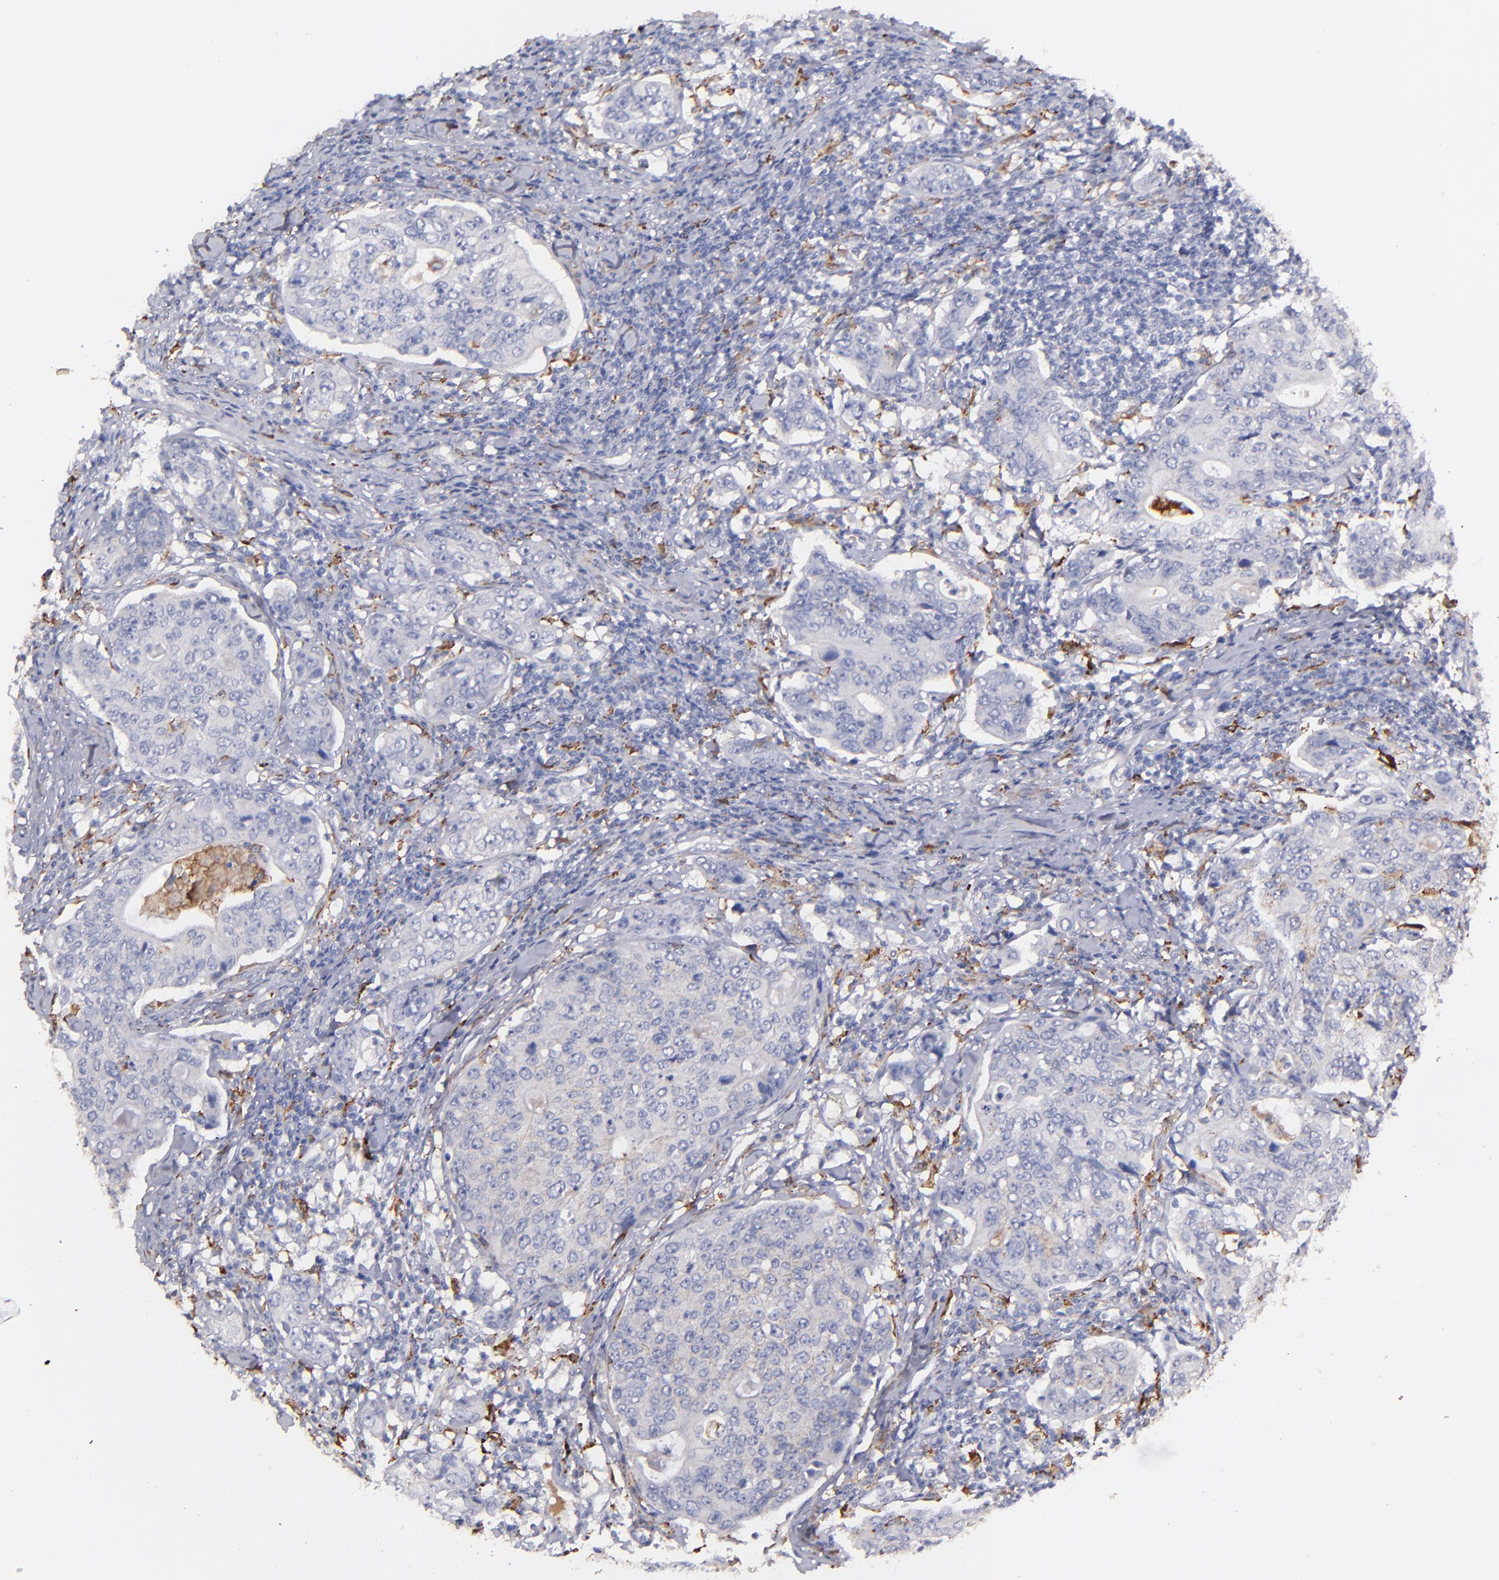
{"staining": {"intensity": "negative", "quantity": "none", "location": "none"}, "tissue": "stomach cancer", "cell_type": "Tumor cells", "image_type": "cancer", "snomed": [{"axis": "morphology", "description": "Adenocarcinoma, NOS"}, {"axis": "topography", "description": "Esophagus"}, {"axis": "topography", "description": "Stomach"}], "caption": "Immunohistochemistry histopathology image of neoplastic tissue: stomach cancer (adenocarcinoma) stained with DAB shows no significant protein positivity in tumor cells.", "gene": "C1QA", "patient": {"sex": "male", "age": 74}}